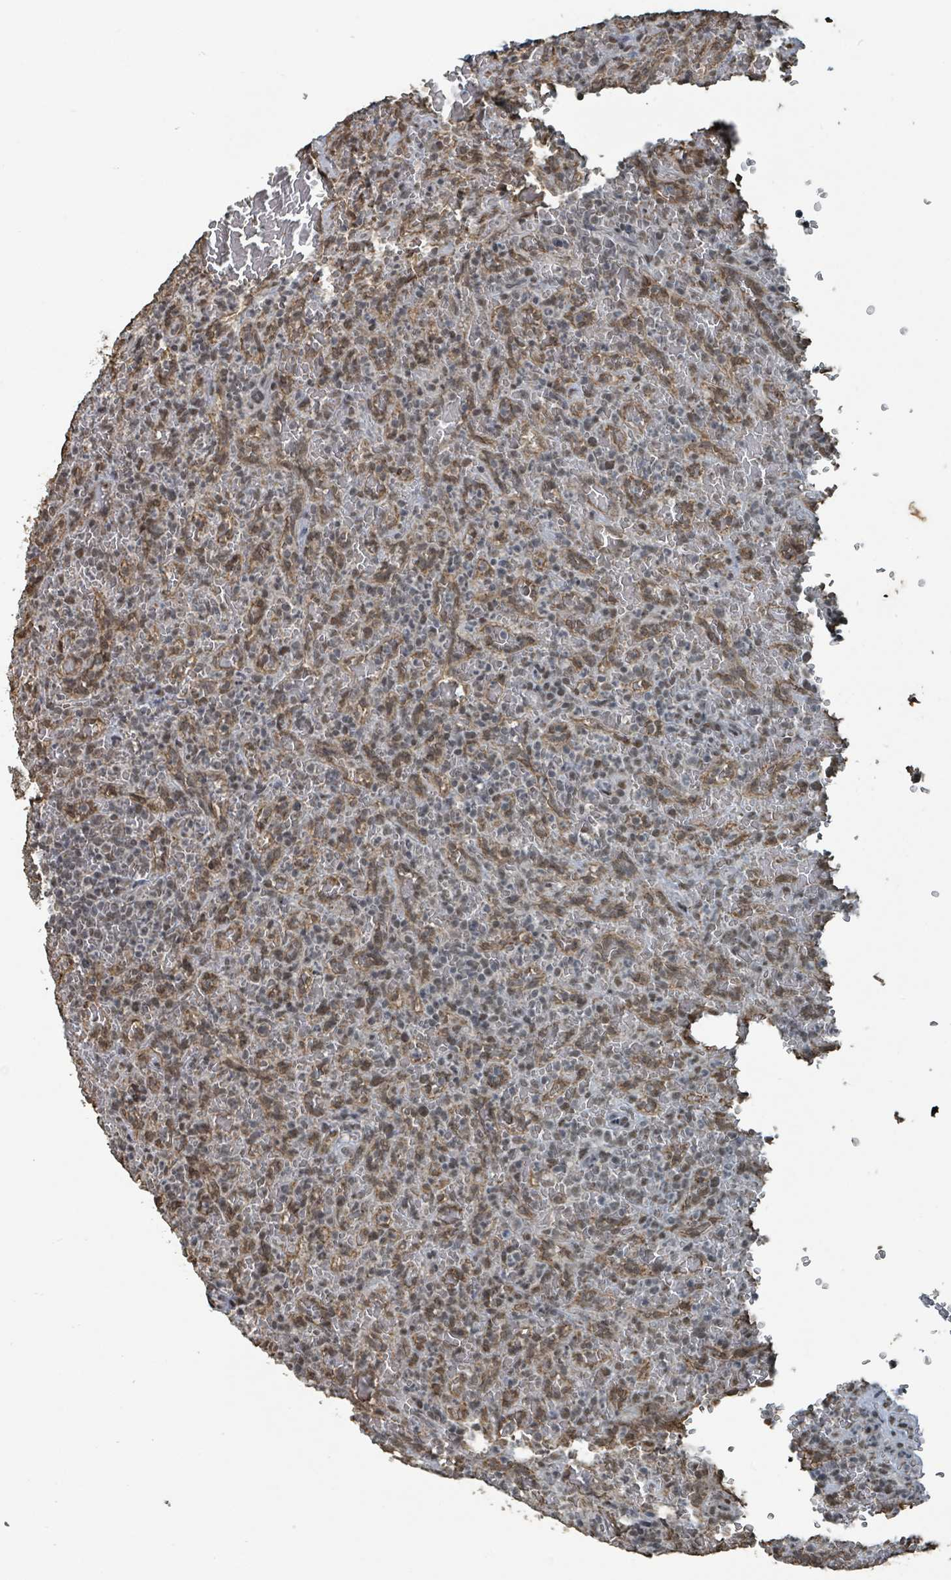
{"staining": {"intensity": "weak", "quantity": ">75%", "location": "nuclear"}, "tissue": "lymphoma", "cell_type": "Tumor cells", "image_type": "cancer", "snomed": [{"axis": "morphology", "description": "Malignant lymphoma, non-Hodgkin's type, Low grade"}, {"axis": "topography", "description": "Spleen"}], "caption": "Tumor cells display low levels of weak nuclear staining in about >75% of cells in human low-grade malignant lymphoma, non-Hodgkin's type.", "gene": "PHIP", "patient": {"sex": "female", "age": 64}}